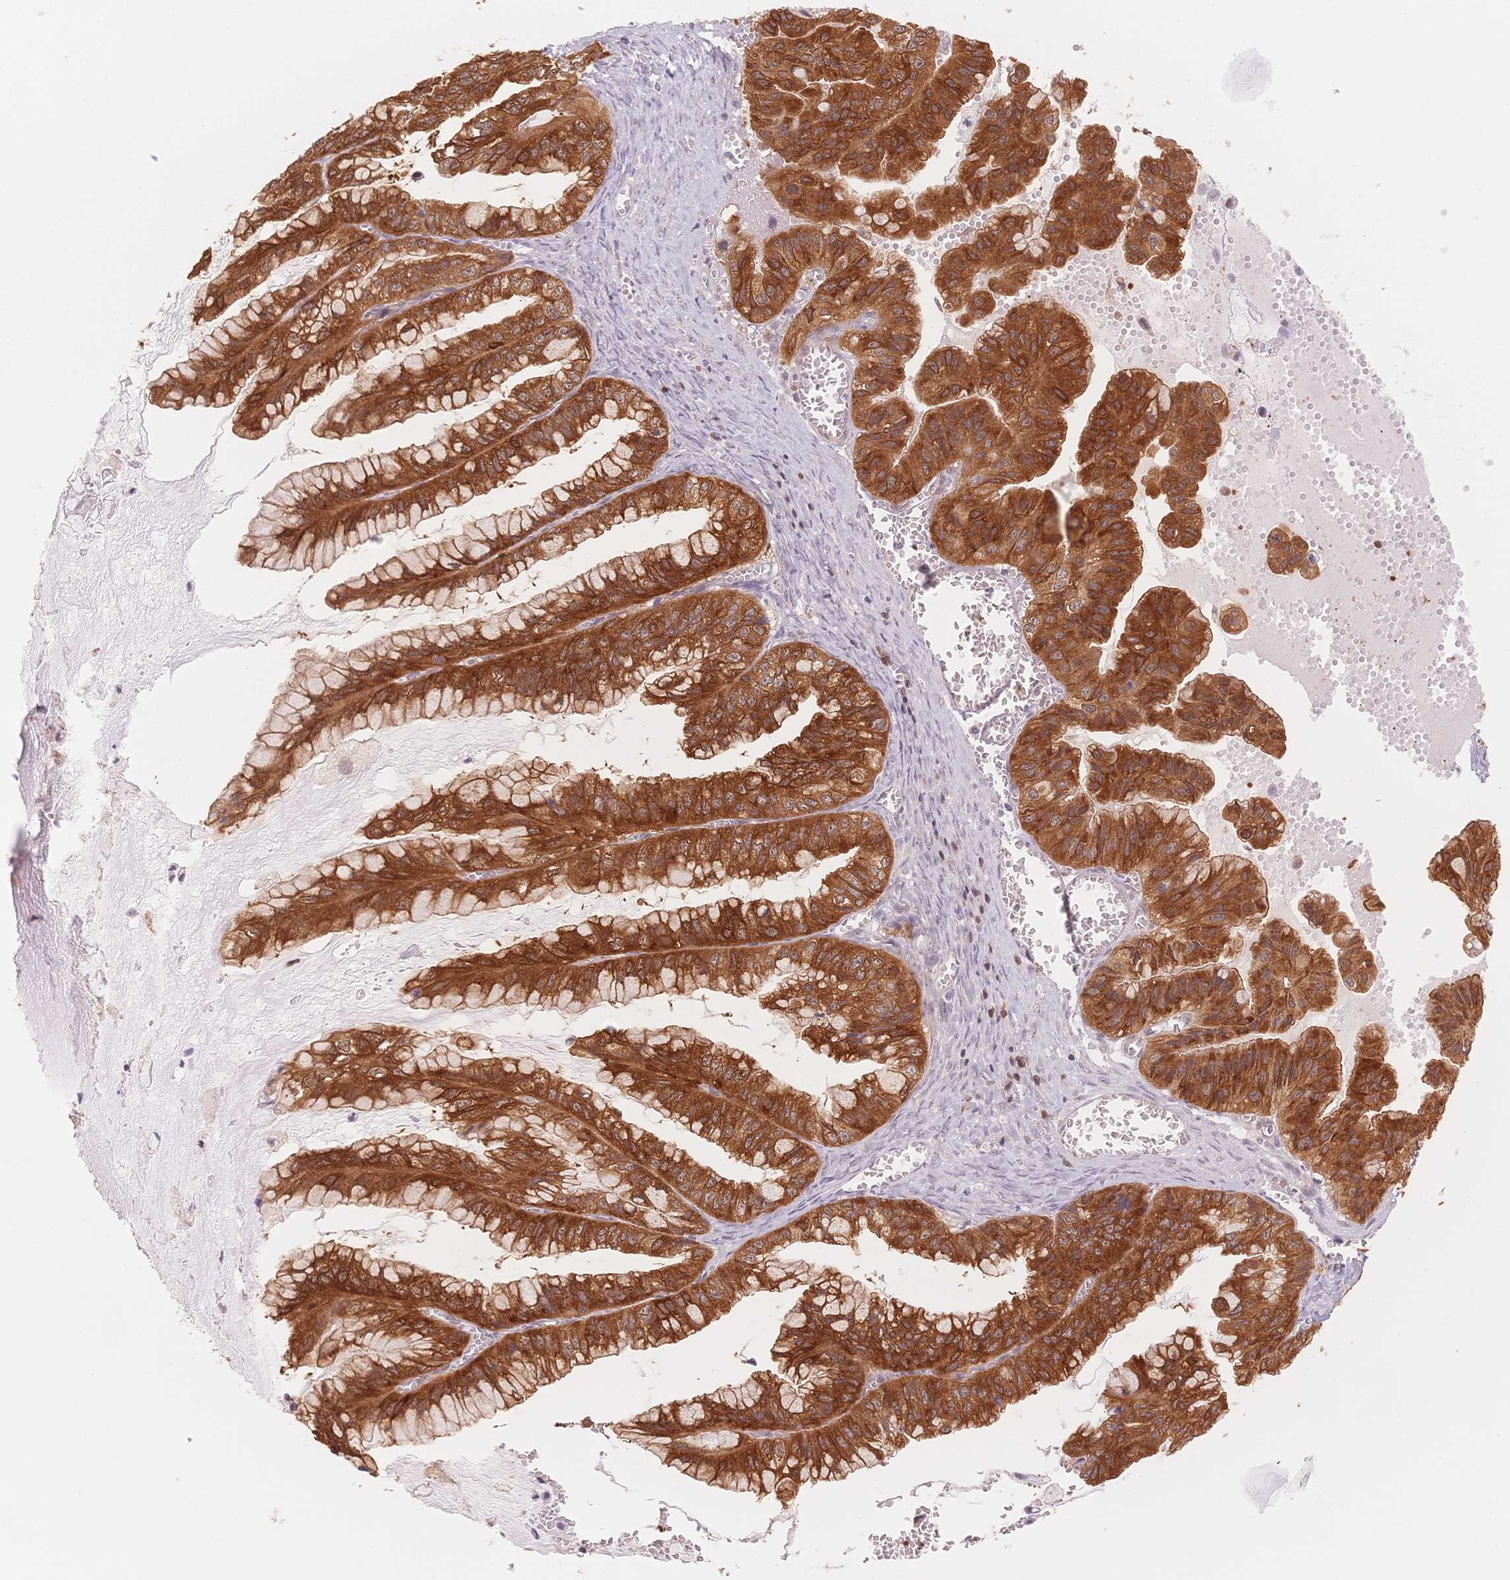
{"staining": {"intensity": "strong", "quantity": ">75%", "location": "cytoplasmic/membranous"}, "tissue": "ovarian cancer", "cell_type": "Tumor cells", "image_type": "cancer", "snomed": [{"axis": "morphology", "description": "Cystadenocarcinoma, mucinous, NOS"}, {"axis": "topography", "description": "Ovary"}], "caption": "Immunohistochemistry (IHC) micrograph of mucinous cystadenocarcinoma (ovarian) stained for a protein (brown), which shows high levels of strong cytoplasmic/membranous positivity in about >75% of tumor cells.", "gene": "STK39", "patient": {"sex": "female", "age": 72}}